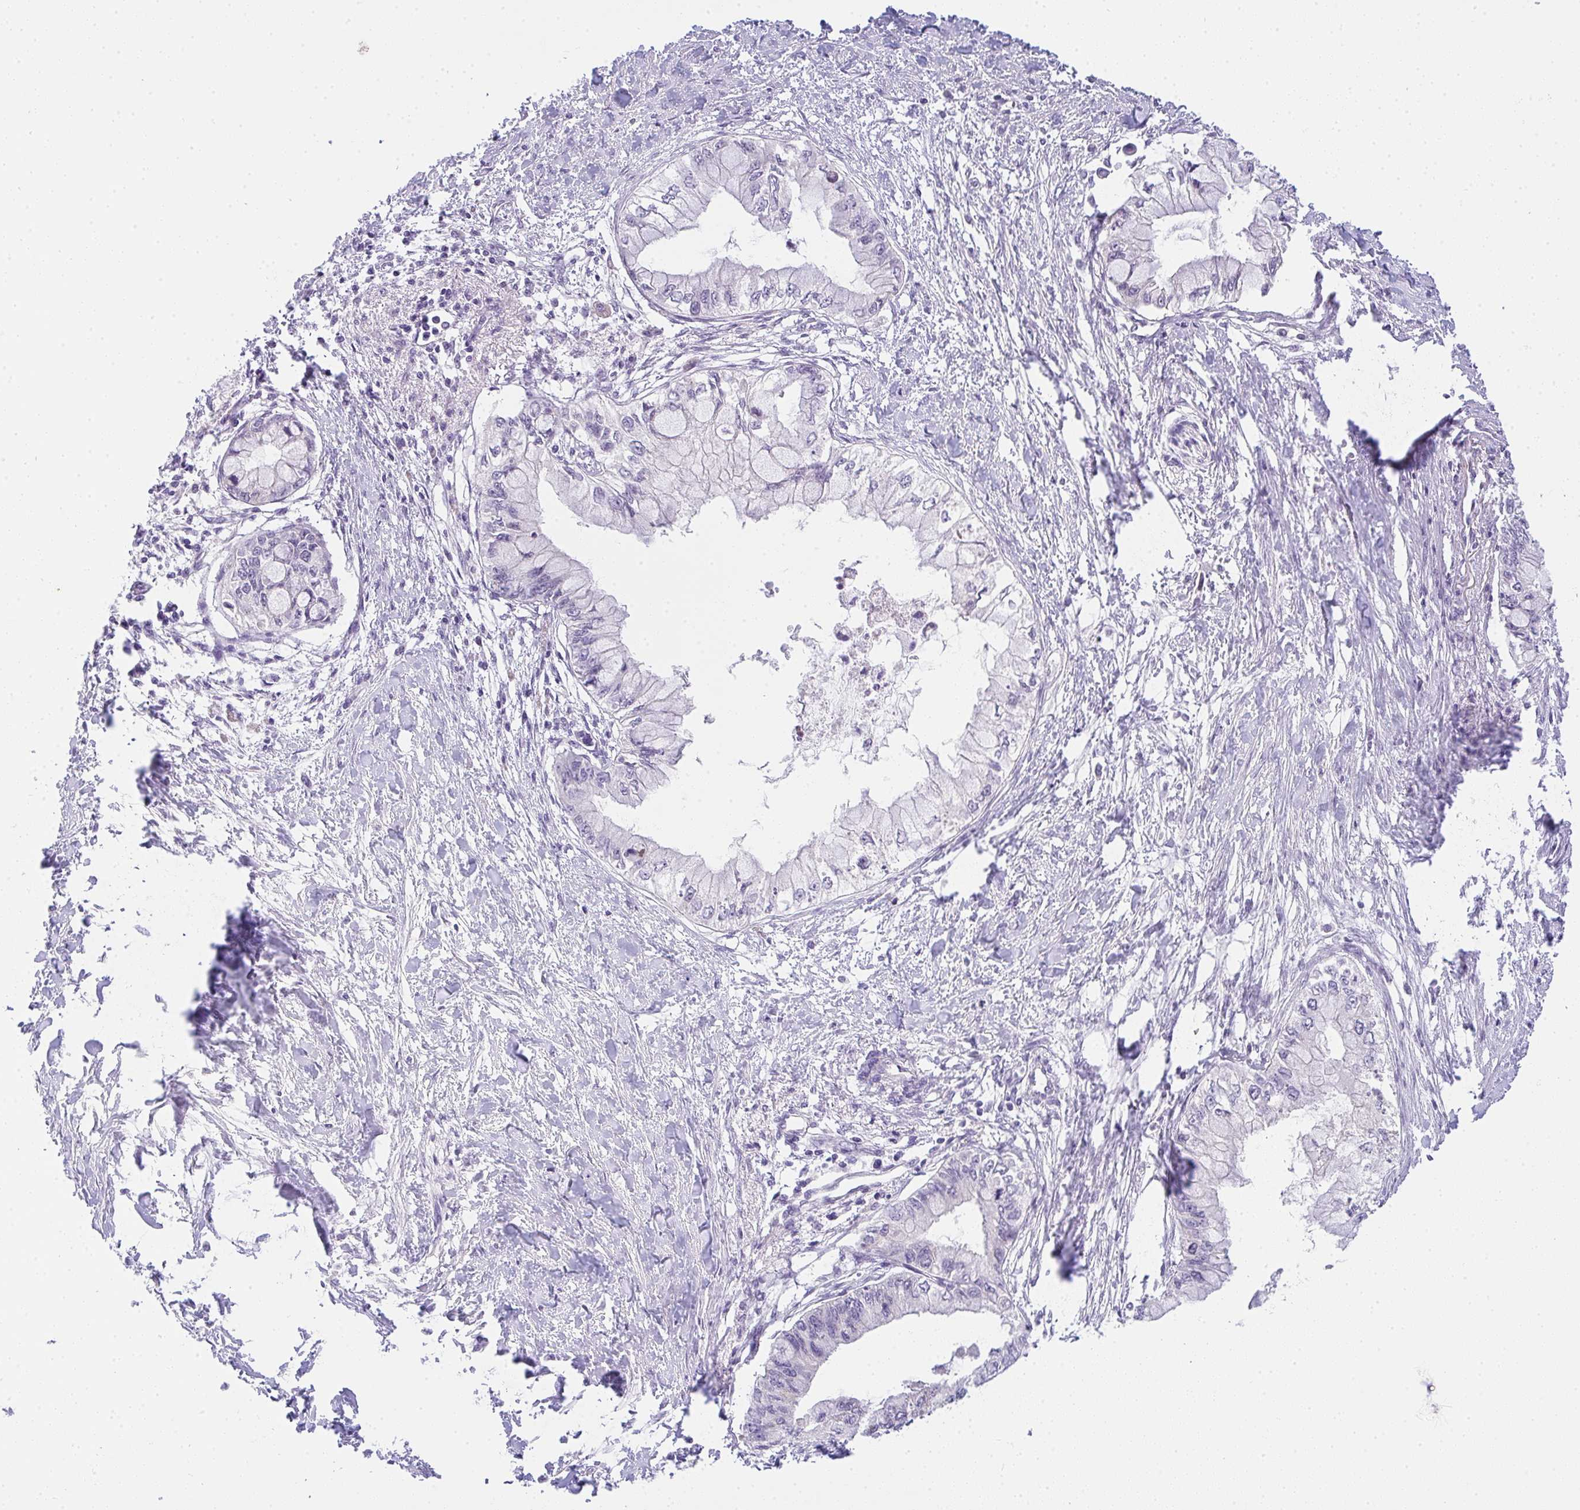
{"staining": {"intensity": "negative", "quantity": "none", "location": "none"}, "tissue": "pancreatic cancer", "cell_type": "Tumor cells", "image_type": "cancer", "snomed": [{"axis": "morphology", "description": "Adenocarcinoma, NOS"}, {"axis": "topography", "description": "Pancreas"}], "caption": "Immunohistochemical staining of pancreatic cancer (adenocarcinoma) demonstrates no significant positivity in tumor cells. (IHC, brightfield microscopy, high magnification).", "gene": "COX7B", "patient": {"sex": "male", "age": 48}}